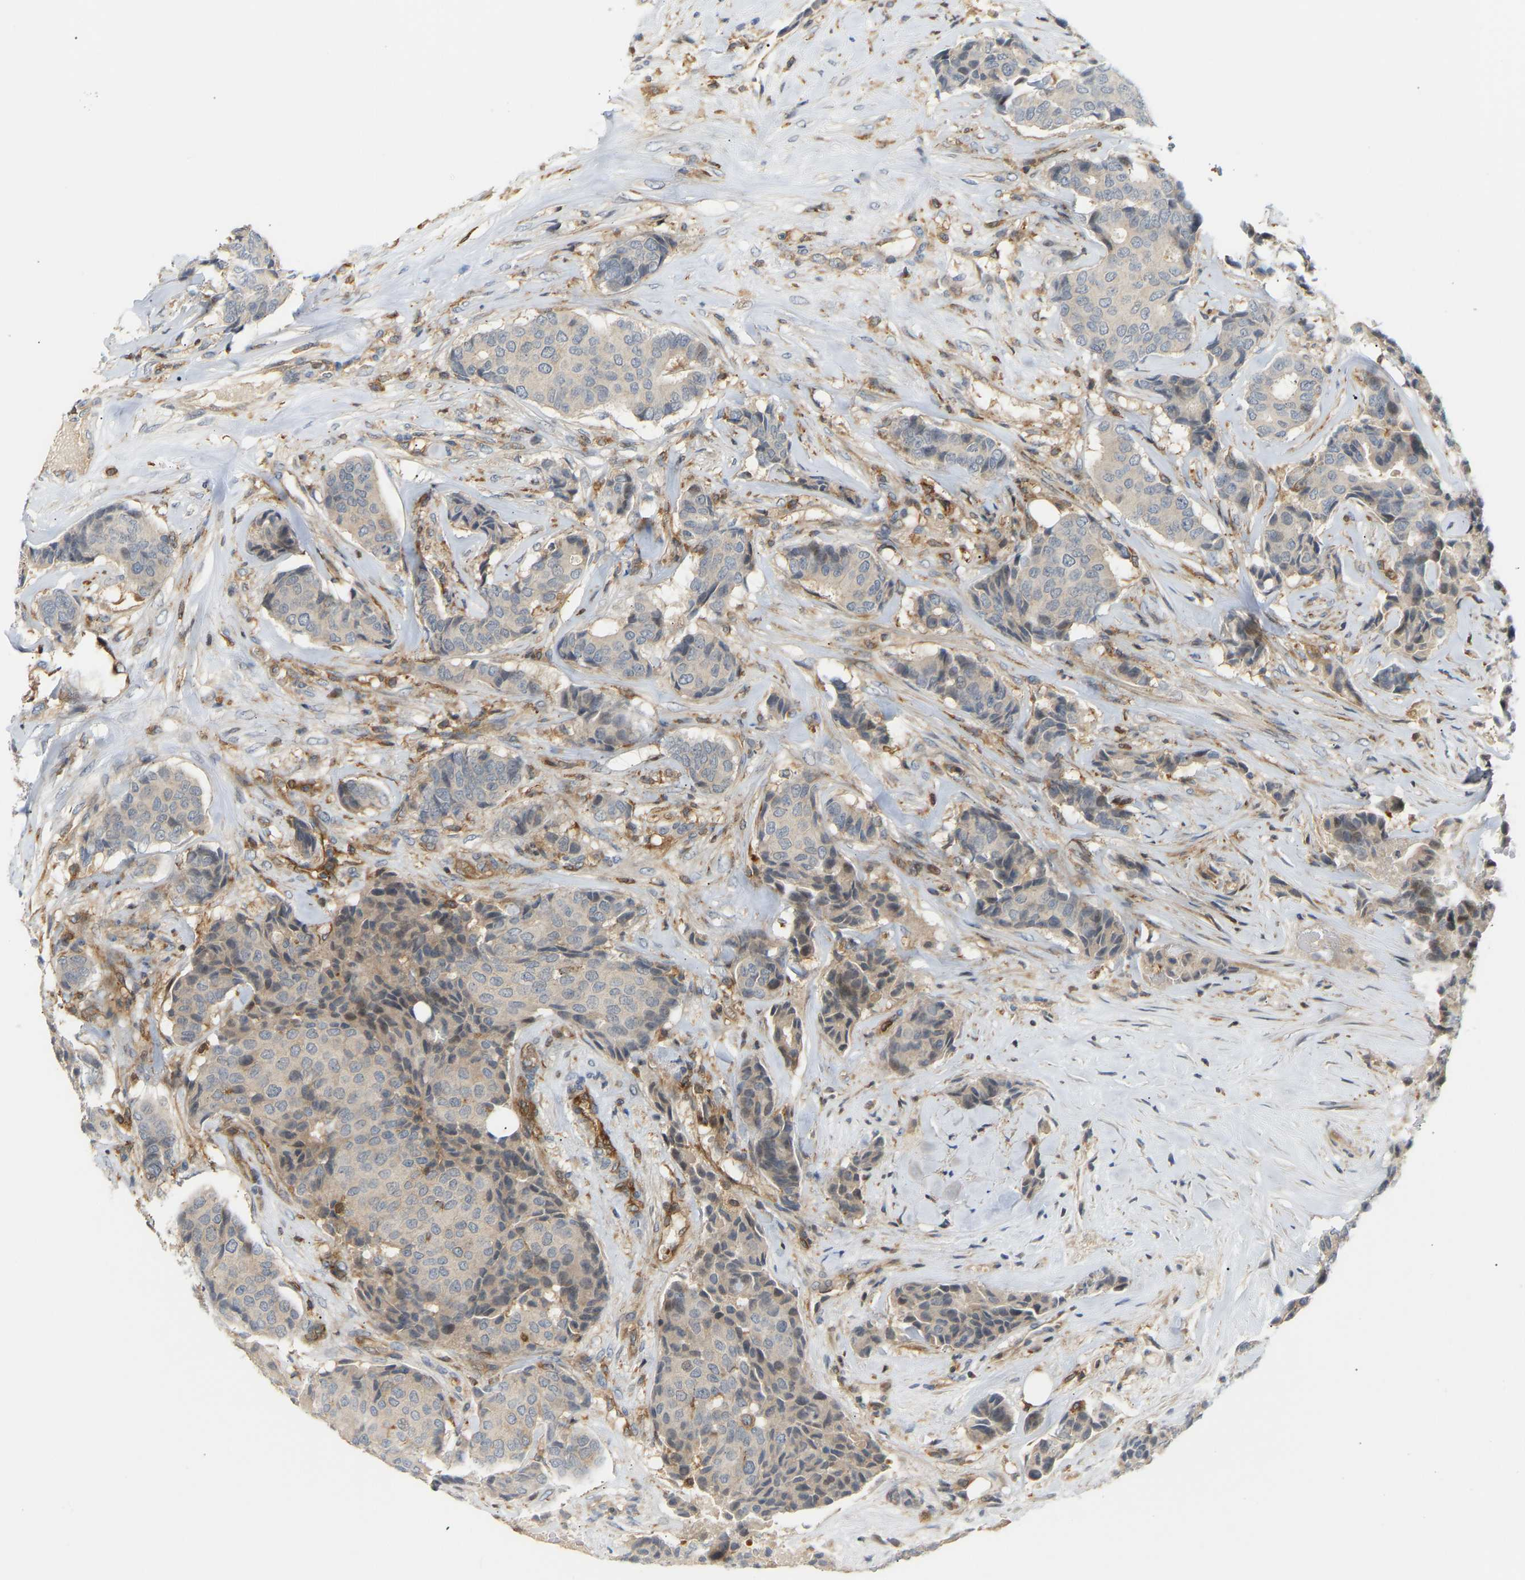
{"staining": {"intensity": "negative", "quantity": "none", "location": "none"}, "tissue": "breast cancer", "cell_type": "Tumor cells", "image_type": "cancer", "snomed": [{"axis": "morphology", "description": "Duct carcinoma"}, {"axis": "topography", "description": "Breast"}], "caption": "Breast infiltrating ductal carcinoma was stained to show a protein in brown. There is no significant expression in tumor cells.", "gene": "PLCG2", "patient": {"sex": "female", "age": 75}}